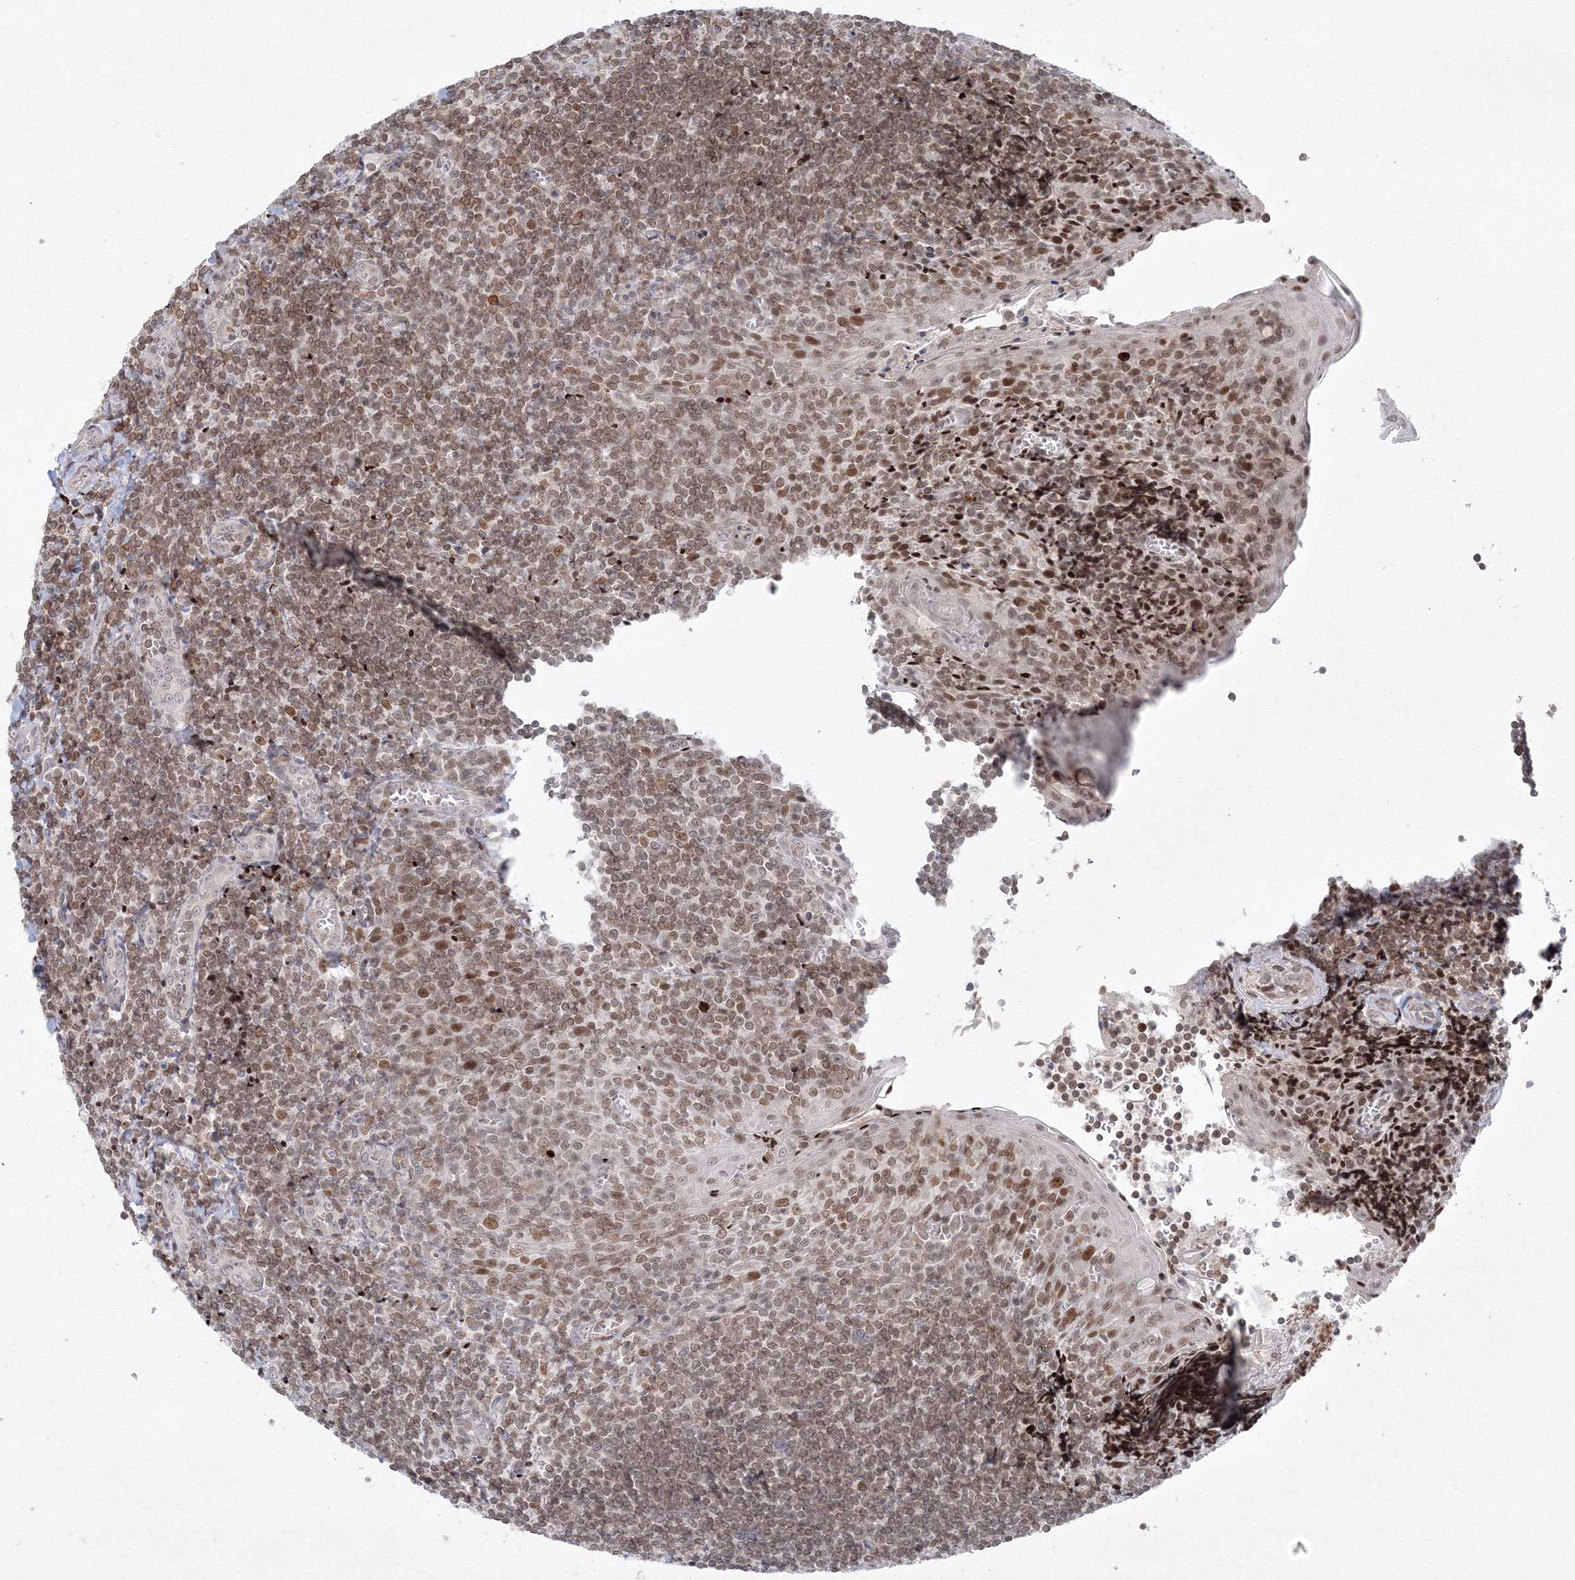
{"staining": {"intensity": "moderate", "quantity": ">75%", "location": "nuclear"}, "tissue": "tonsil", "cell_type": "Germinal center cells", "image_type": "normal", "snomed": [{"axis": "morphology", "description": "Normal tissue, NOS"}, {"axis": "topography", "description": "Tonsil"}], "caption": "About >75% of germinal center cells in unremarkable tonsil demonstrate moderate nuclear protein positivity as visualized by brown immunohistochemical staining.", "gene": "KIF4A", "patient": {"sex": "male", "age": 27}}